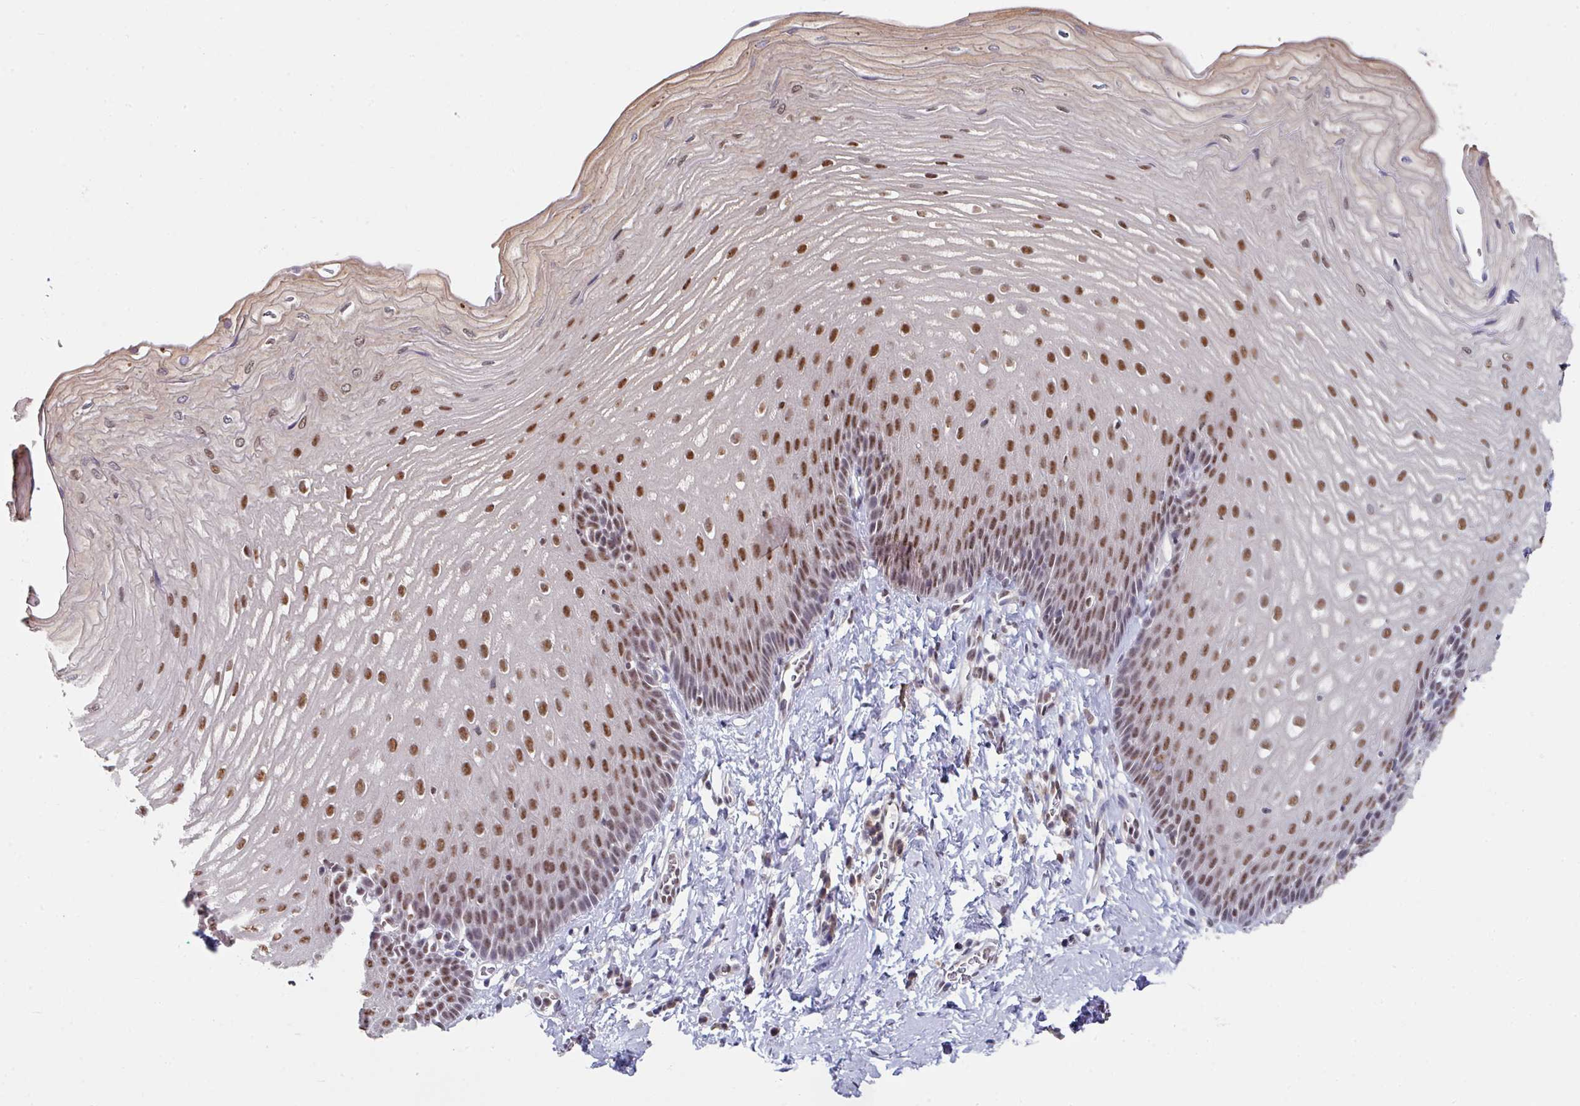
{"staining": {"intensity": "moderate", "quantity": ">75%", "location": "nuclear"}, "tissue": "esophagus", "cell_type": "Squamous epithelial cells", "image_type": "normal", "snomed": [{"axis": "morphology", "description": "Normal tissue, NOS"}, {"axis": "topography", "description": "Esophagus"}], "caption": "Esophagus stained with IHC demonstrates moderate nuclear expression in about >75% of squamous epithelial cells.", "gene": "TMED5", "patient": {"sex": "male", "age": 70}}